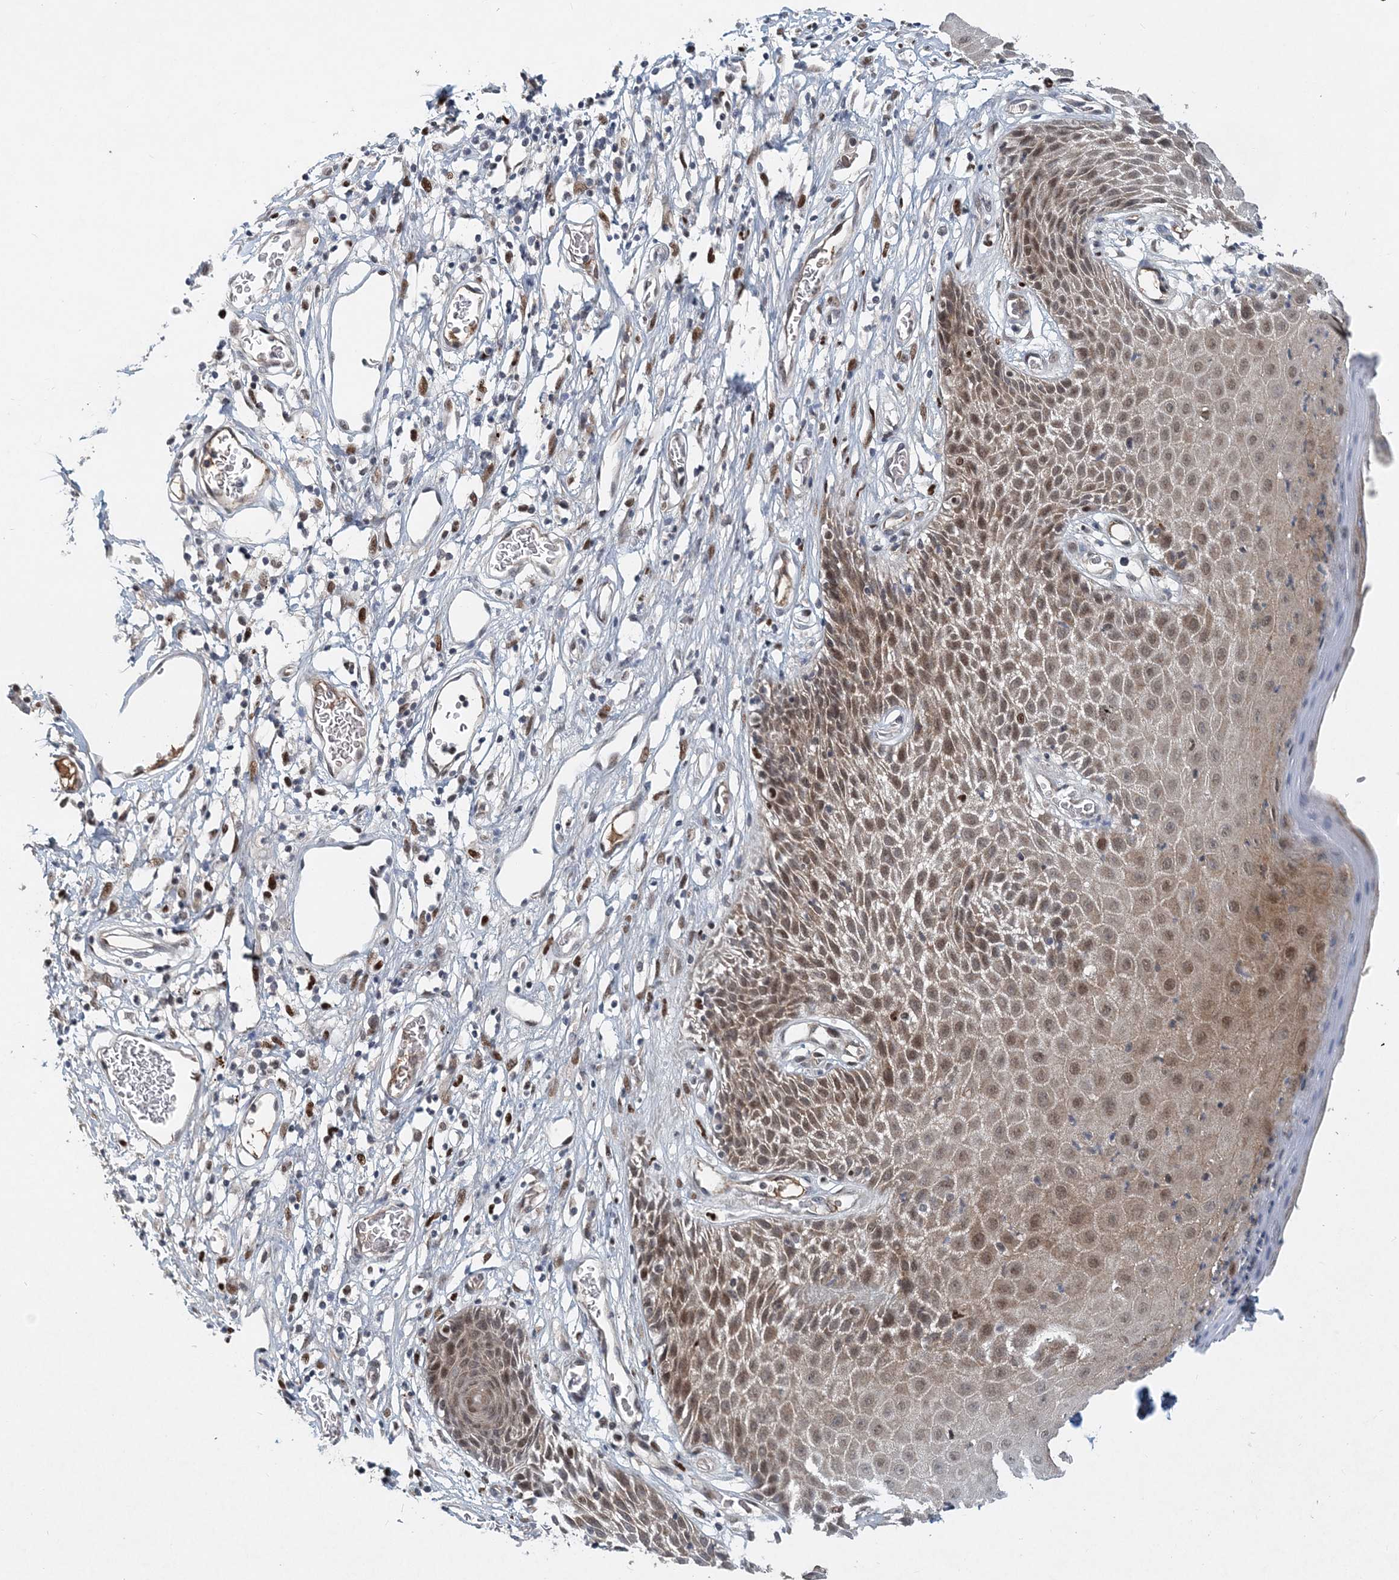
{"staining": {"intensity": "moderate", "quantity": ">75%", "location": "nuclear"}, "tissue": "skin", "cell_type": "Epidermal cells", "image_type": "normal", "snomed": [{"axis": "morphology", "description": "Normal tissue, NOS"}, {"axis": "topography", "description": "Vulva"}], "caption": "A brown stain shows moderate nuclear staining of a protein in epidermal cells of benign skin.", "gene": "KPNA4", "patient": {"sex": "female", "age": 68}}